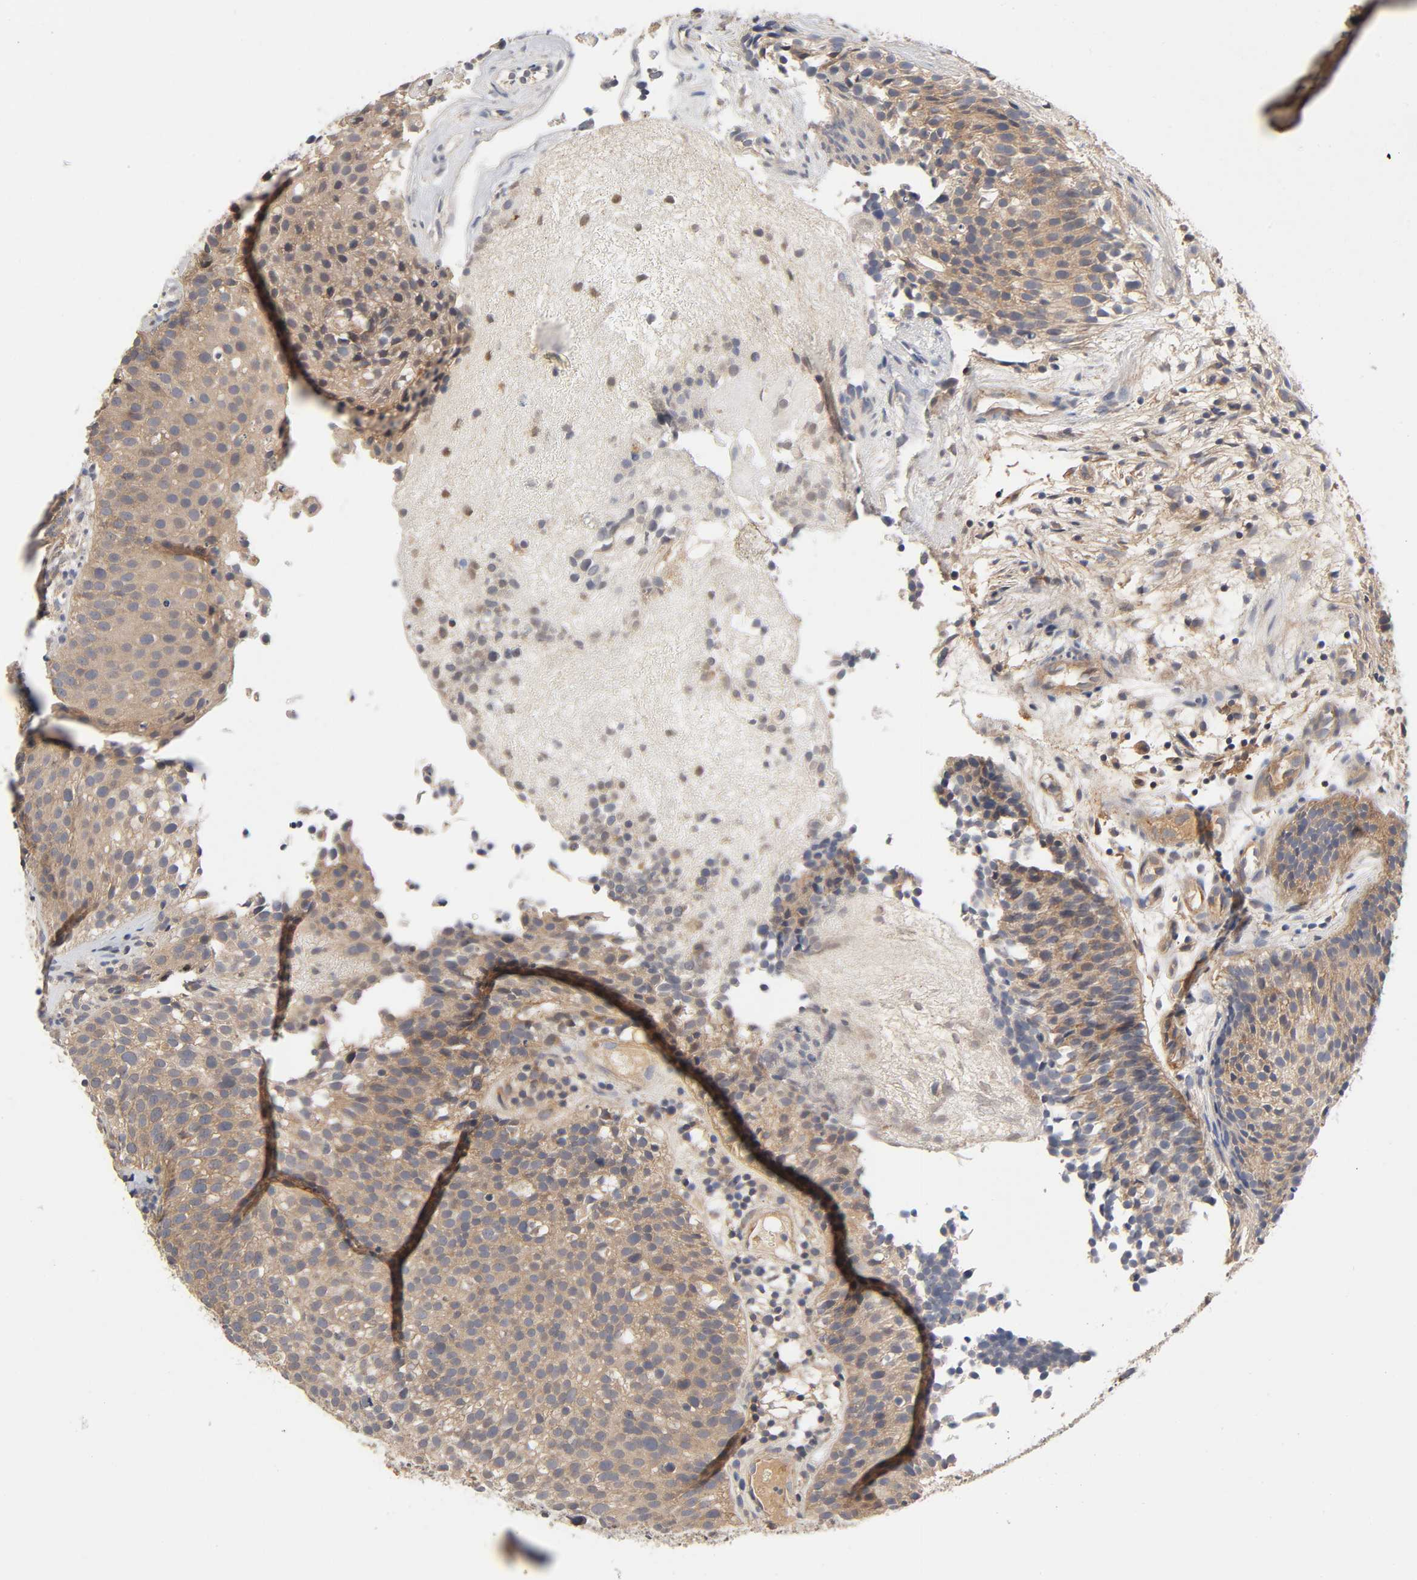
{"staining": {"intensity": "moderate", "quantity": ">75%", "location": "cytoplasmic/membranous"}, "tissue": "urothelial cancer", "cell_type": "Tumor cells", "image_type": "cancer", "snomed": [{"axis": "morphology", "description": "Urothelial carcinoma, Low grade"}, {"axis": "topography", "description": "Urinary bladder"}], "caption": "This is a micrograph of immunohistochemistry staining of urothelial carcinoma (low-grade), which shows moderate positivity in the cytoplasmic/membranous of tumor cells.", "gene": "CPB2", "patient": {"sex": "male", "age": 85}}